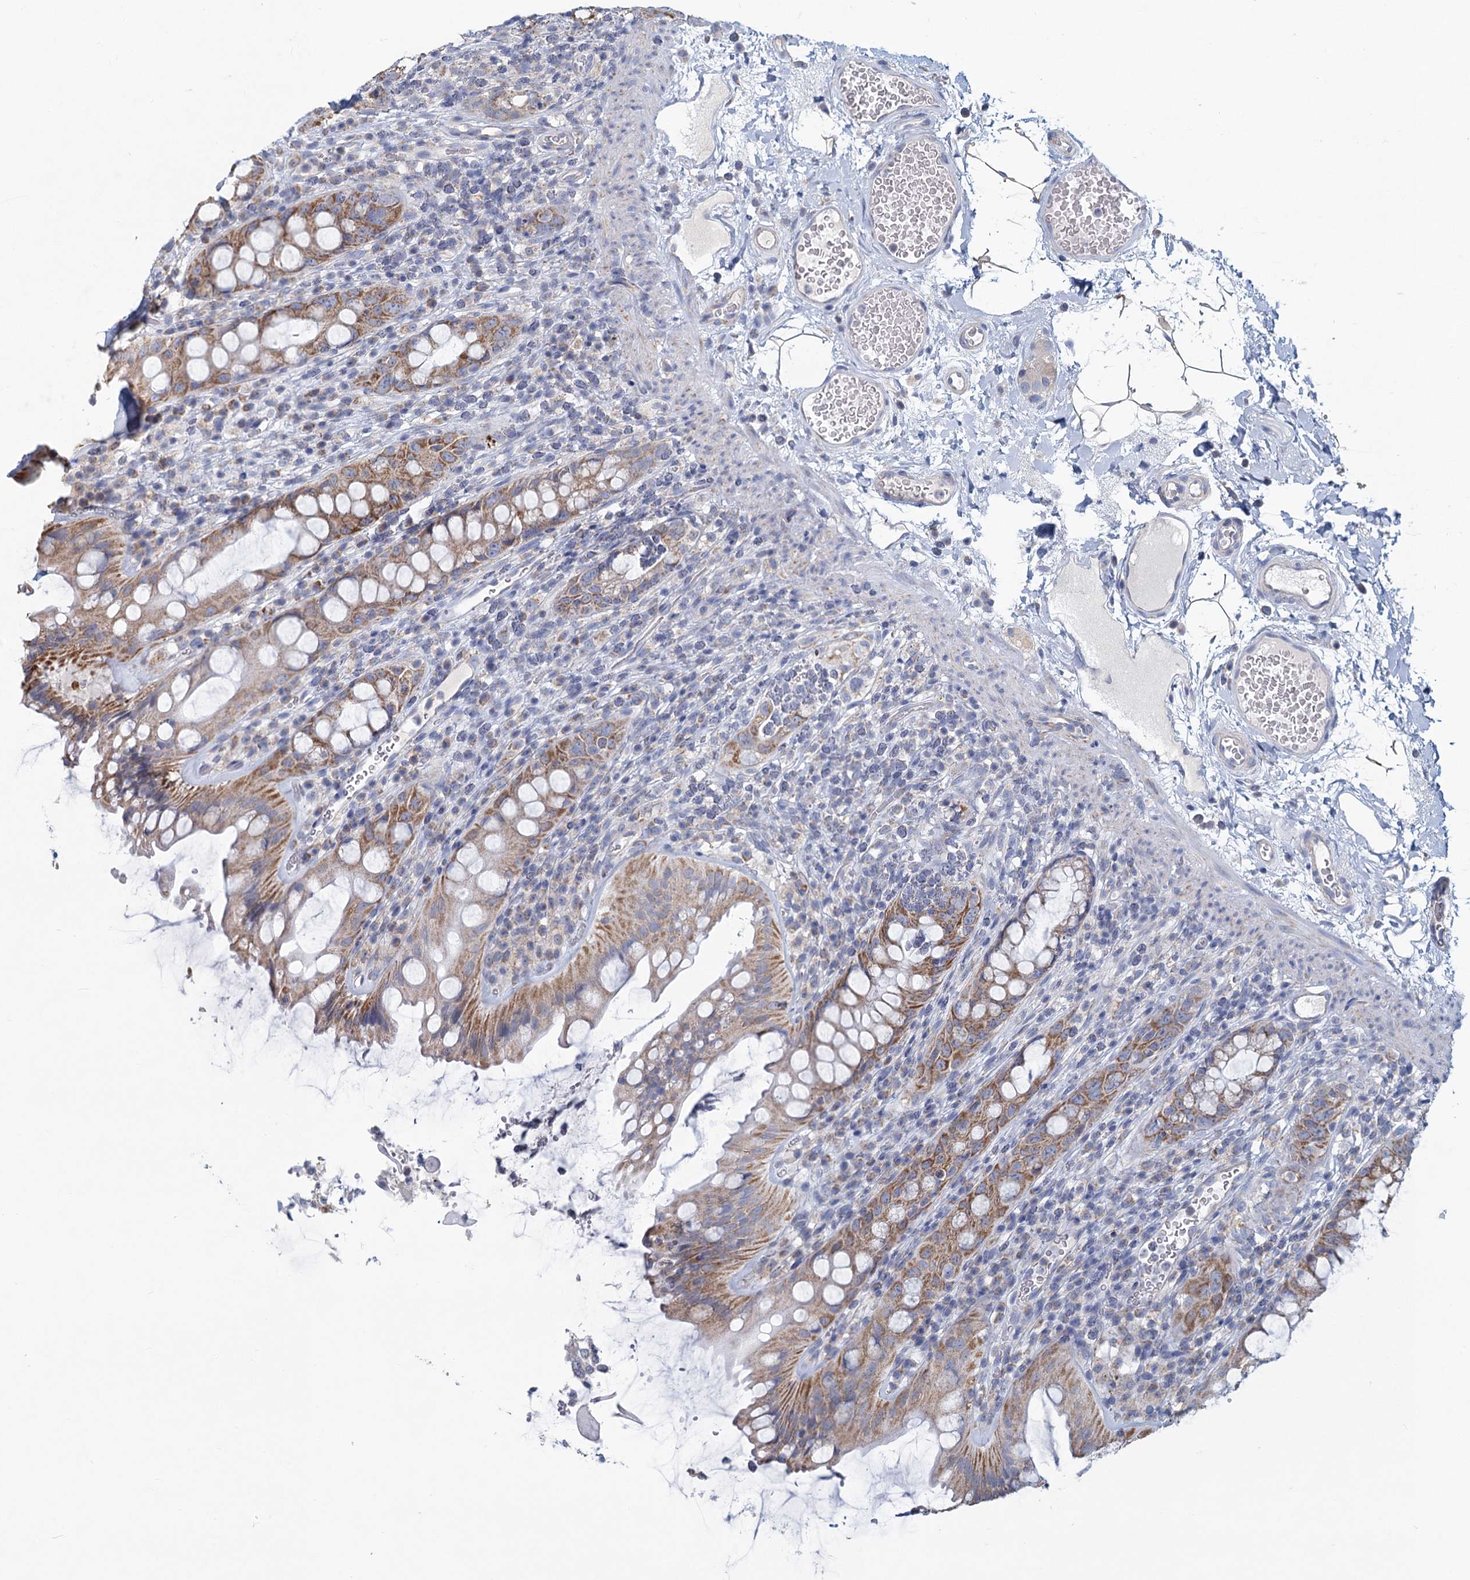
{"staining": {"intensity": "moderate", "quantity": ">75%", "location": "cytoplasmic/membranous"}, "tissue": "rectum", "cell_type": "Glandular cells", "image_type": "normal", "snomed": [{"axis": "morphology", "description": "Normal tissue, NOS"}, {"axis": "topography", "description": "Rectum"}], "caption": "Approximately >75% of glandular cells in unremarkable rectum demonstrate moderate cytoplasmic/membranous protein staining as visualized by brown immunohistochemical staining.", "gene": "NDUFC2", "patient": {"sex": "female", "age": 57}}